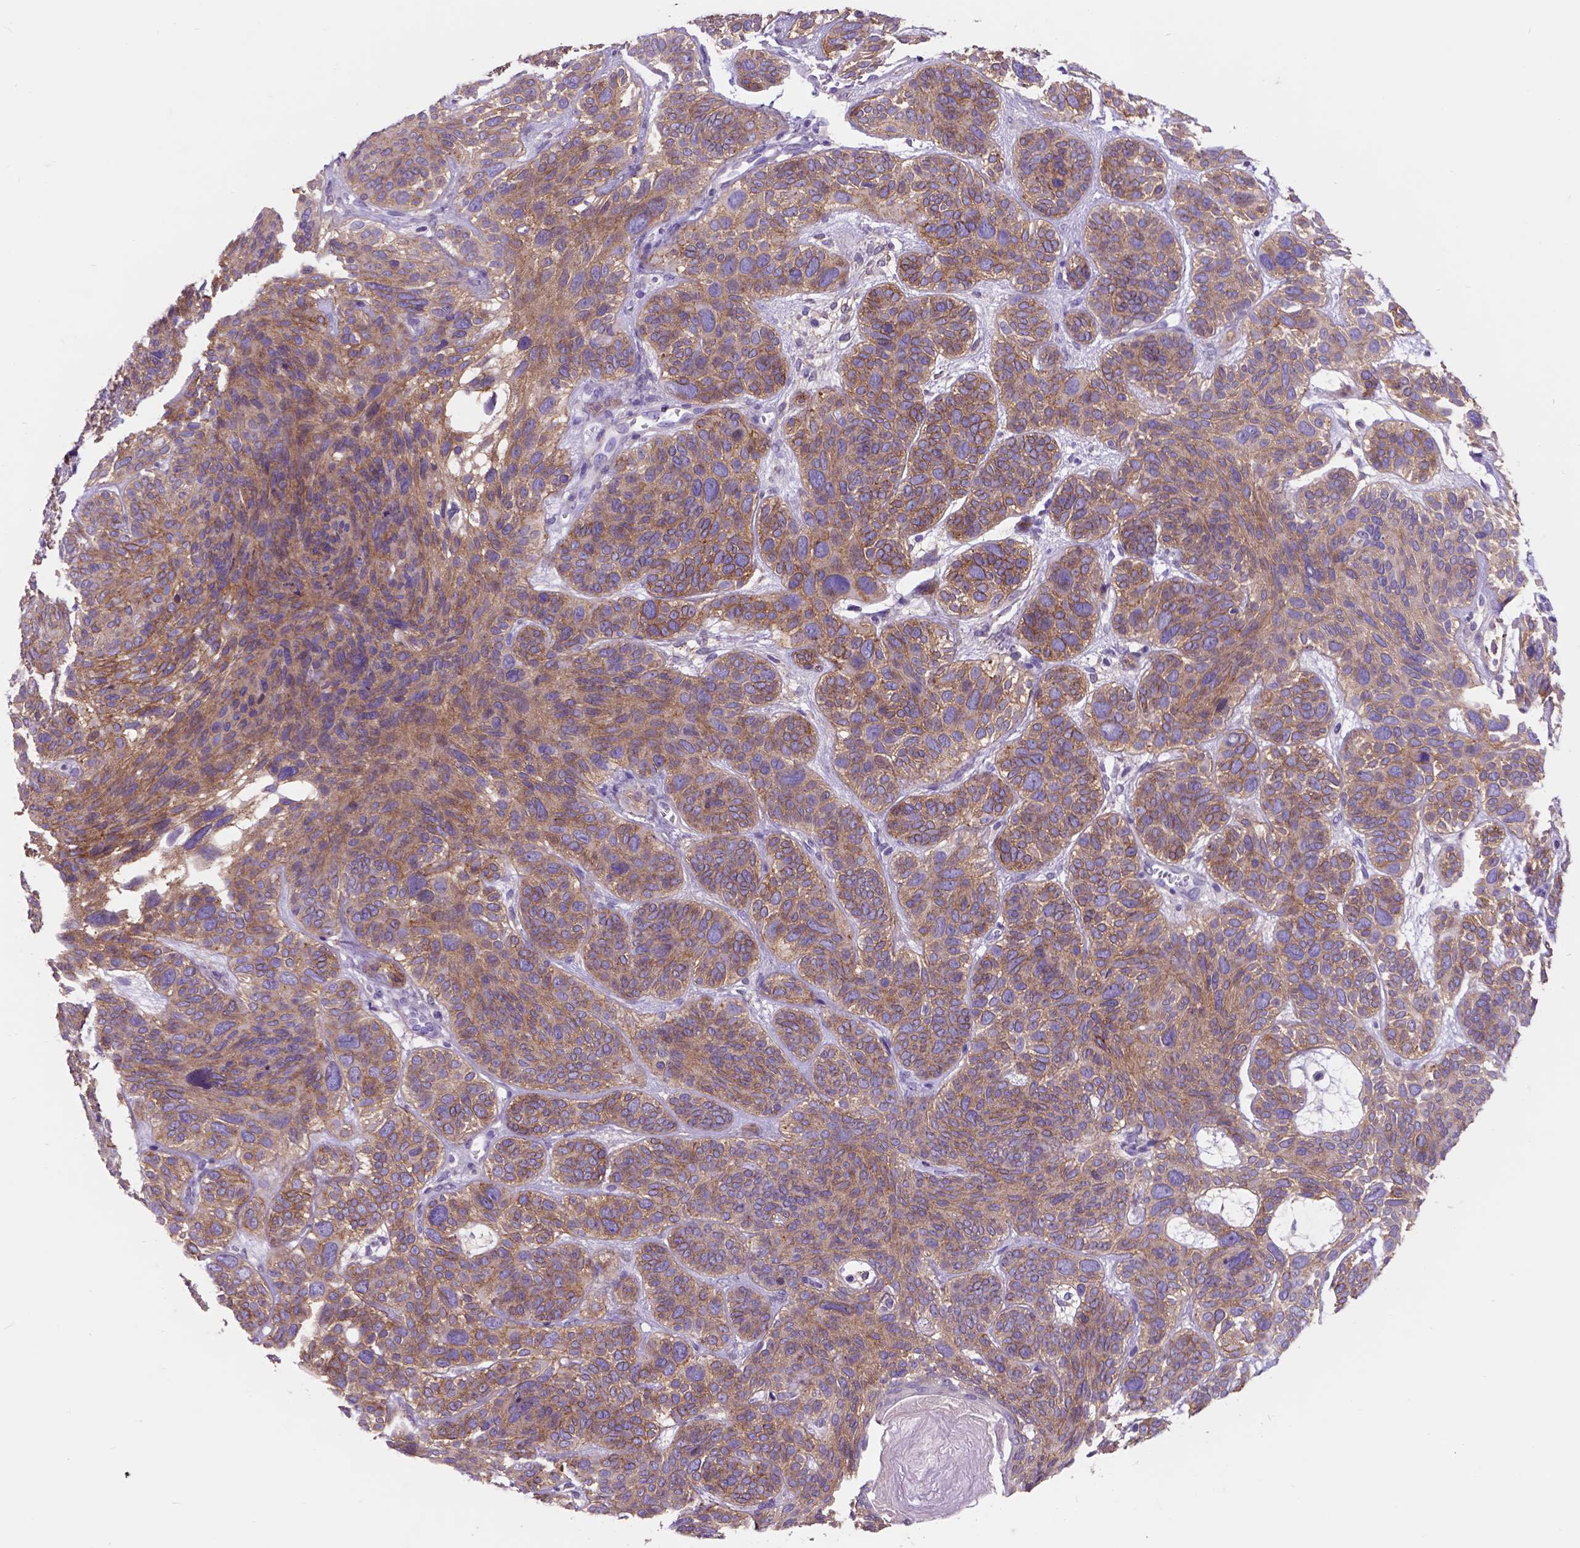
{"staining": {"intensity": "weak", "quantity": ">75%", "location": "cytoplasmic/membranous"}, "tissue": "skin cancer", "cell_type": "Tumor cells", "image_type": "cancer", "snomed": [{"axis": "morphology", "description": "Basal cell carcinoma"}, {"axis": "topography", "description": "Skin"}, {"axis": "topography", "description": "Skin of face"}], "caption": "This is an image of immunohistochemistry (IHC) staining of skin cancer, which shows weak expression in the cytoplasmic/membranous of tumor cells.", "gene": "EGFR", "patient": {"sex": "male", "age": 73}}